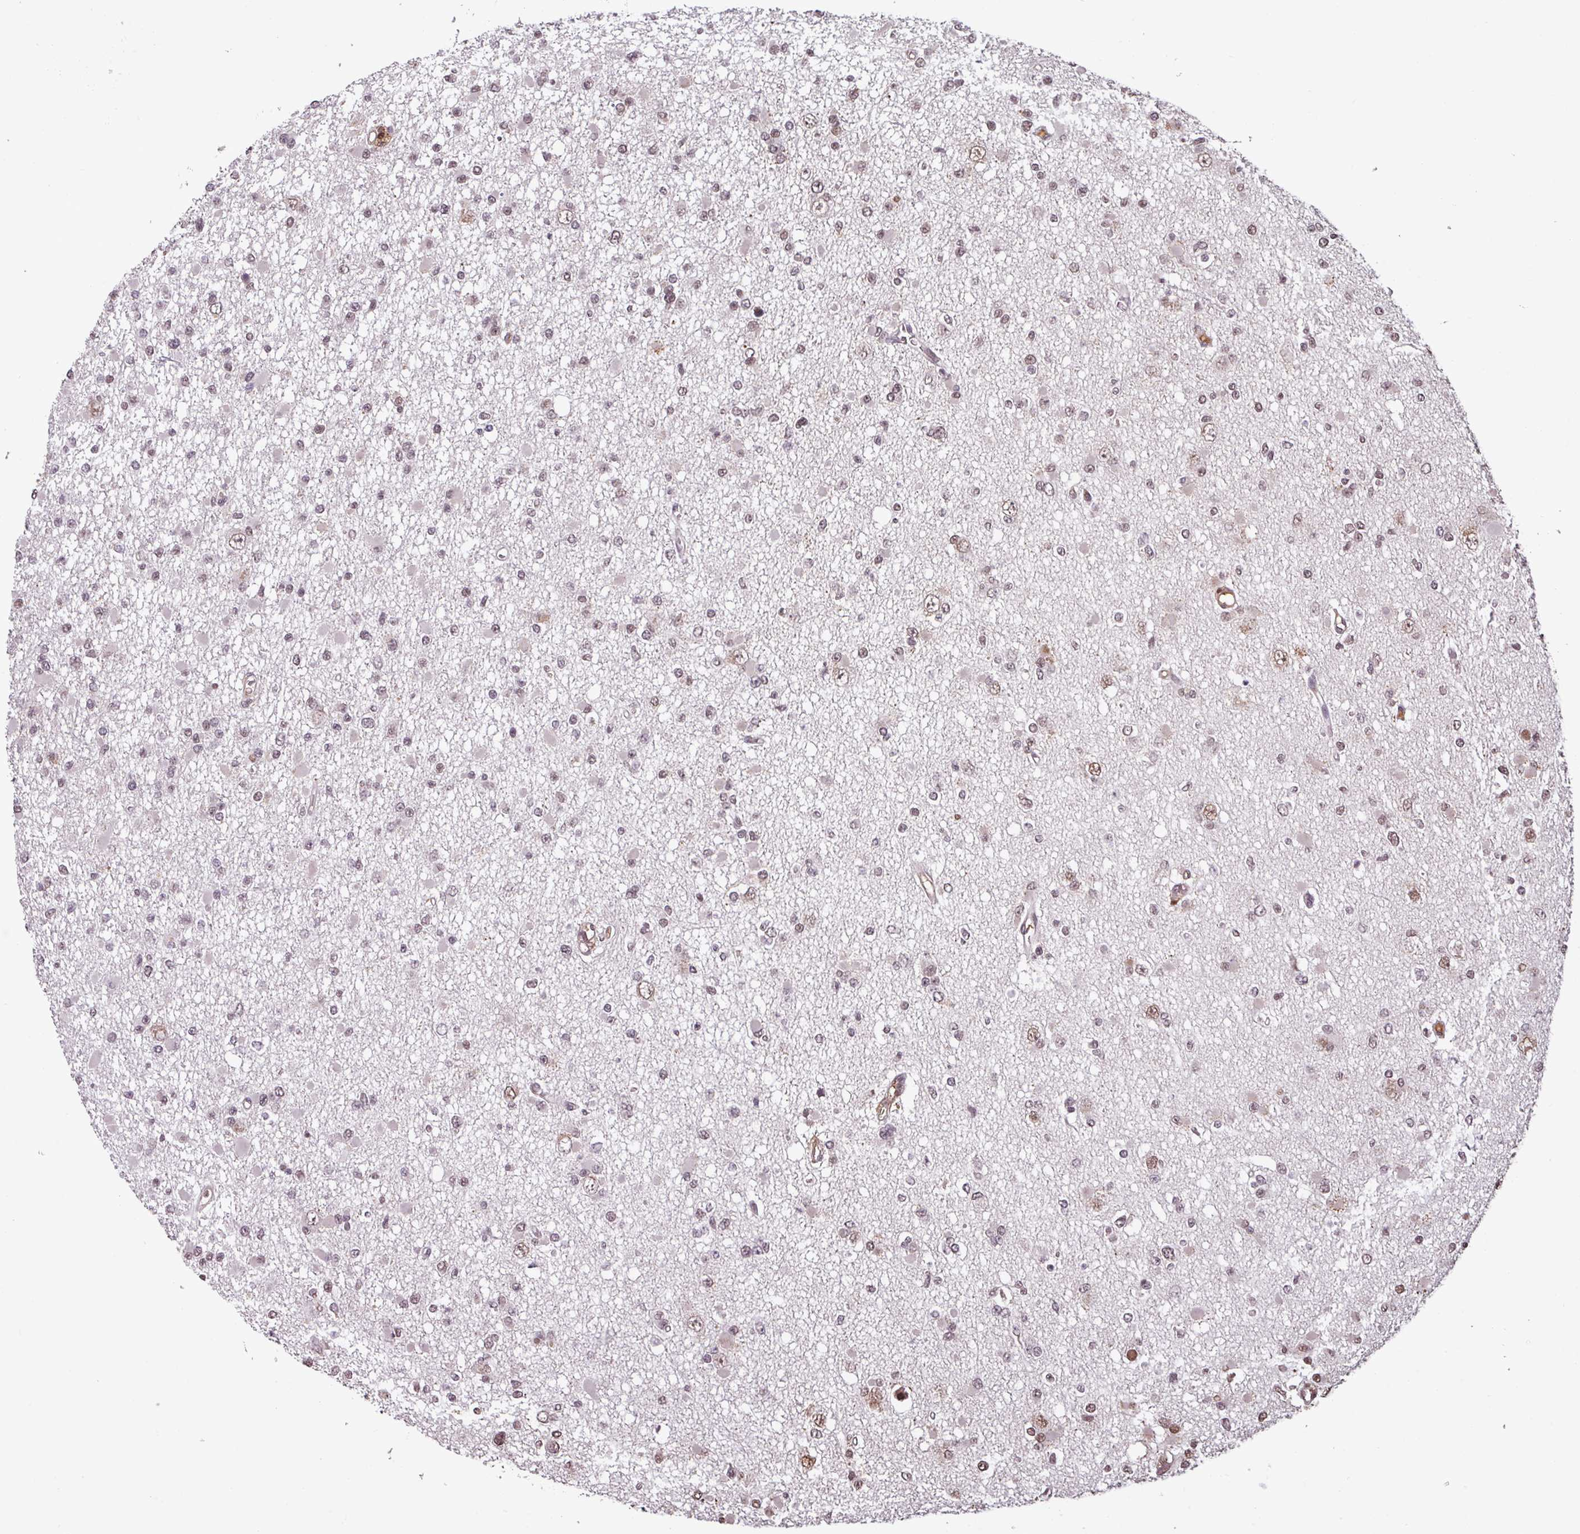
{"staining": {"intensity": "weak", "quantity": "25%-75%", "location": "nuclear"}, "tissue": "glioma", "cell_type": "Tumor cells", "image_type": "cancer", "snomed": [{"axis": "morphology", "description": "Glioma, malignant, Low grade"}, {"axis": "topography", "description": "Brain"}], "caption": "Glioma tissue displays weak nuclear staining in about 25%-75% of tumor cells, visualized by immunohistochemistry.", "gene": "NOB1", "patient": {"sex": "female", "age": 22}}